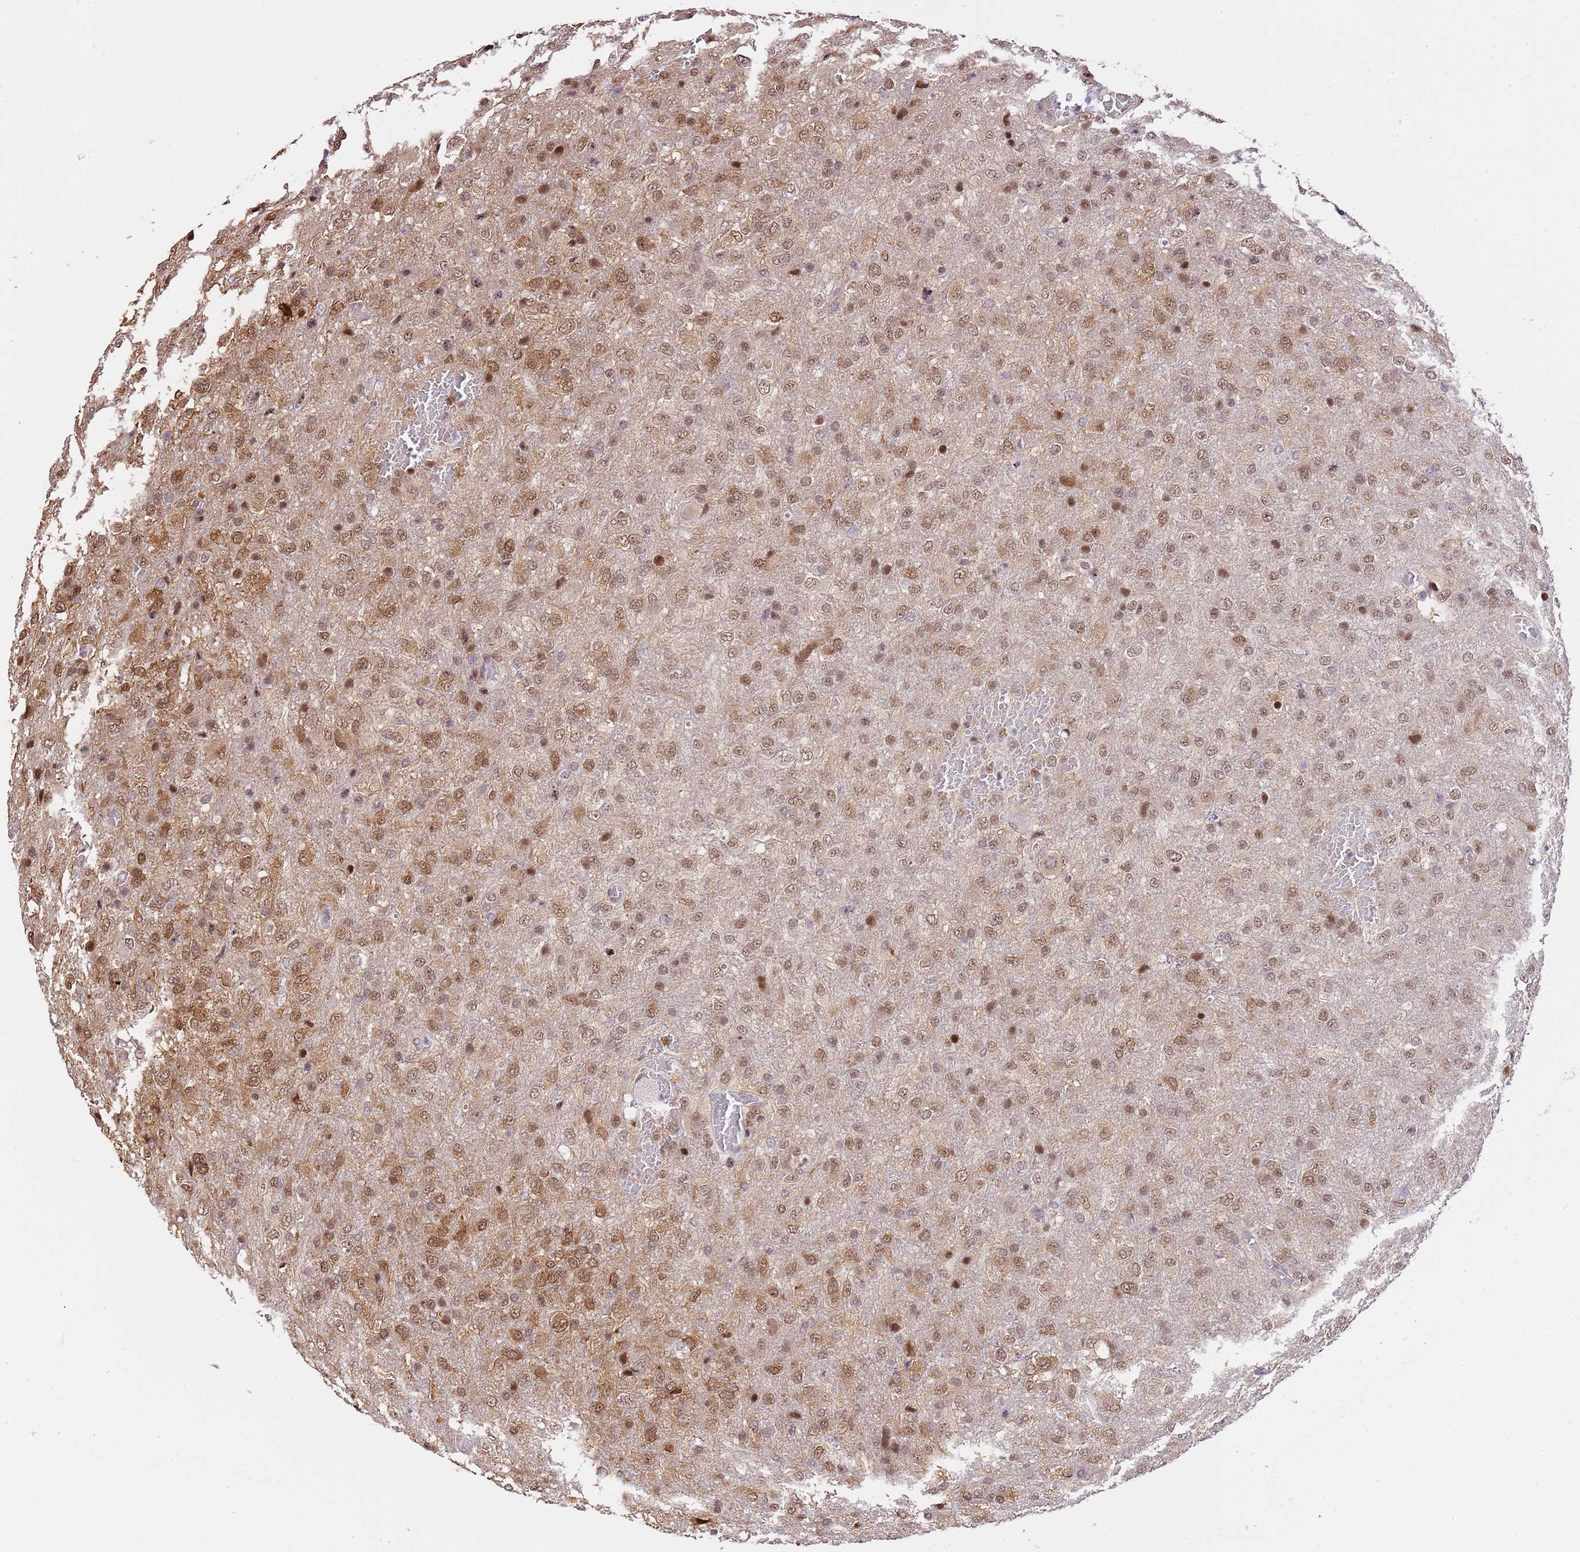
{"staining": {"intensity": "moderate", "quantity": ">75%", "location": "nuclear"}, "tissue": "glioma", "cell_type": "Tumor cells", "image_type": "cancer", "snomed": [{"axis": "morphology", "description": "Glioma, malignant, High grade"}, {"axis": "topography", "description": "Brain"}], "caption": "IHC of human malignant glioma (high-grade) shows medium levels of moderate nuclear staining in about >75% of tumor cells.", "gene": "RFK", "patient": {"sex": "female", "age": 74}}